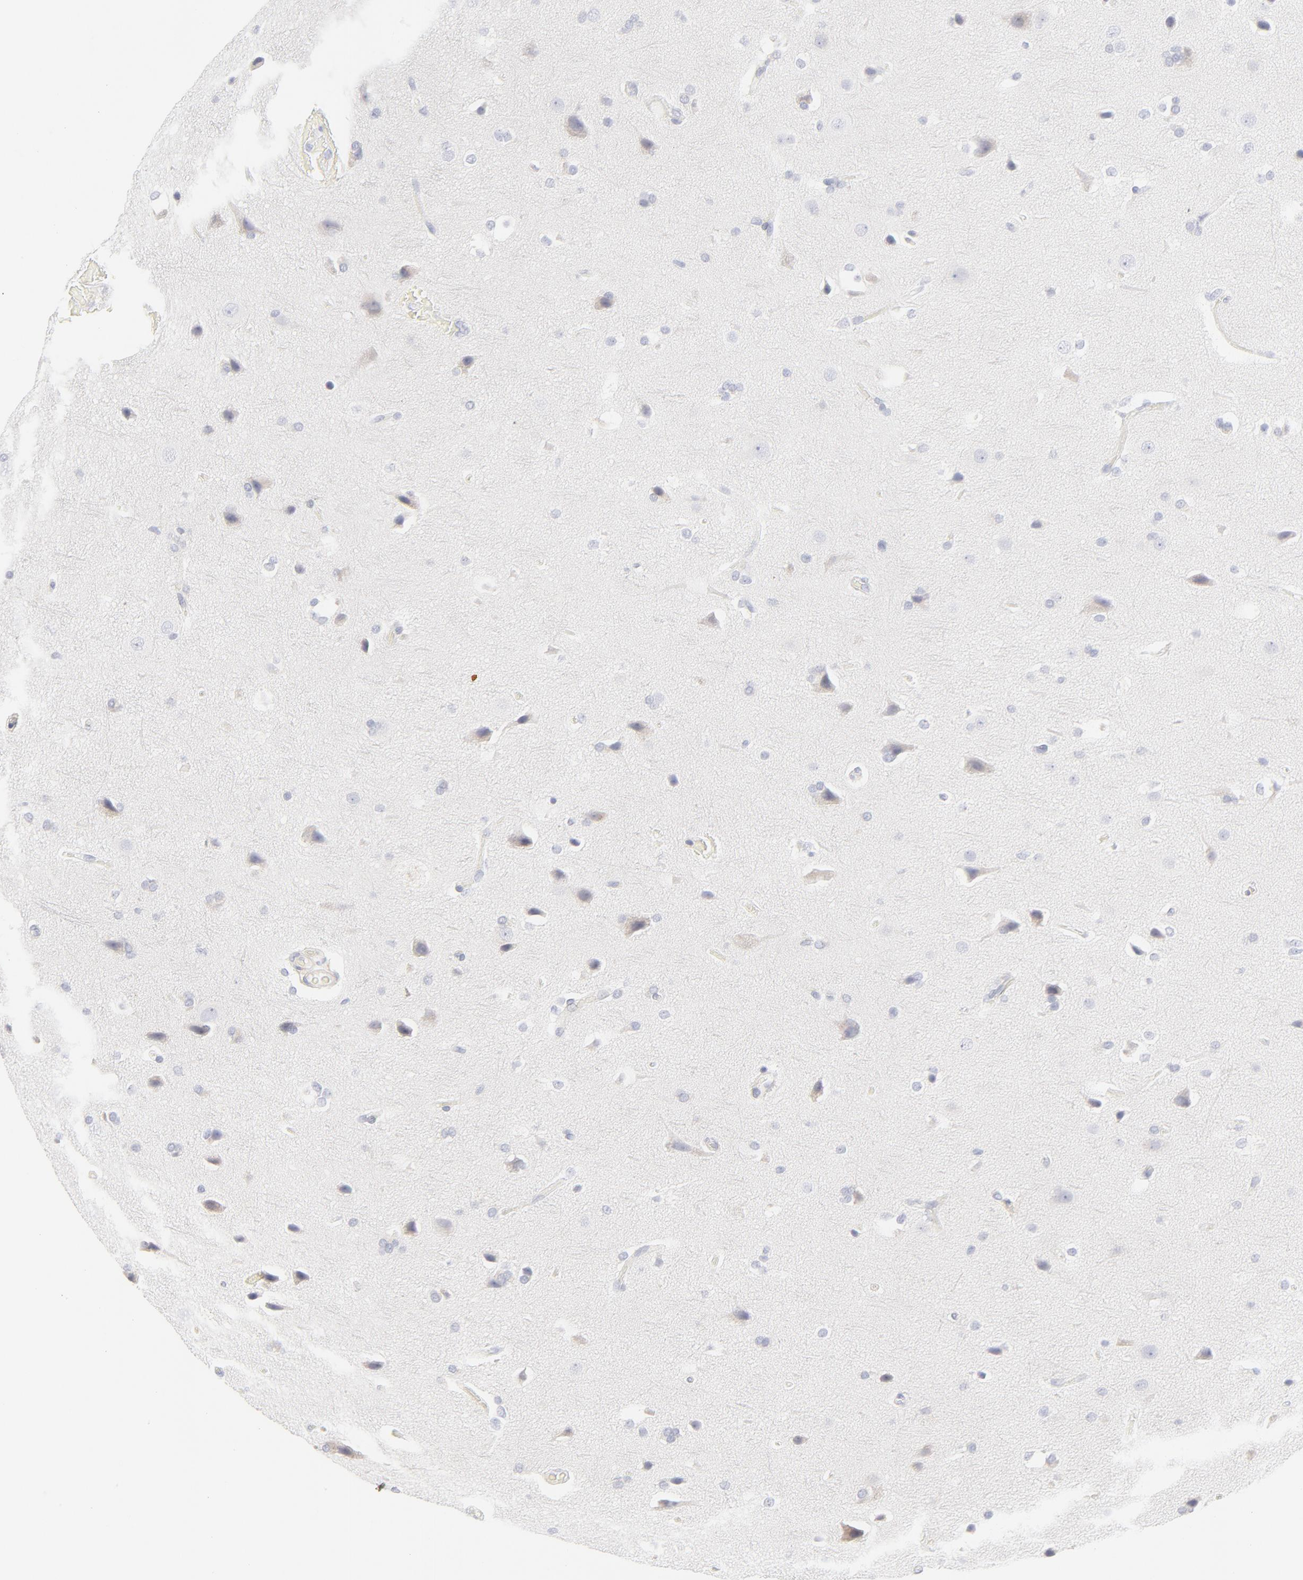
{"staining": {"intensity": "negative", "quantity": "none", "location": "none"}, "tissue": "glioma", "cell_type": "Tumor cells", "image_type": "cancer", "snomed": [{"axis": "morphology", "description": "Glioma, malignant, Low grade"}, {"axis": "topography", "description": "Cerebral cortex"}], "caption": "Photomicrograph shows no significant protein positivity in tumor cells of malignant low-grade glioma. Nuclei are stained in blue.", "gene": "NPNT", "patient": {"sex": "female", "age": 47}}